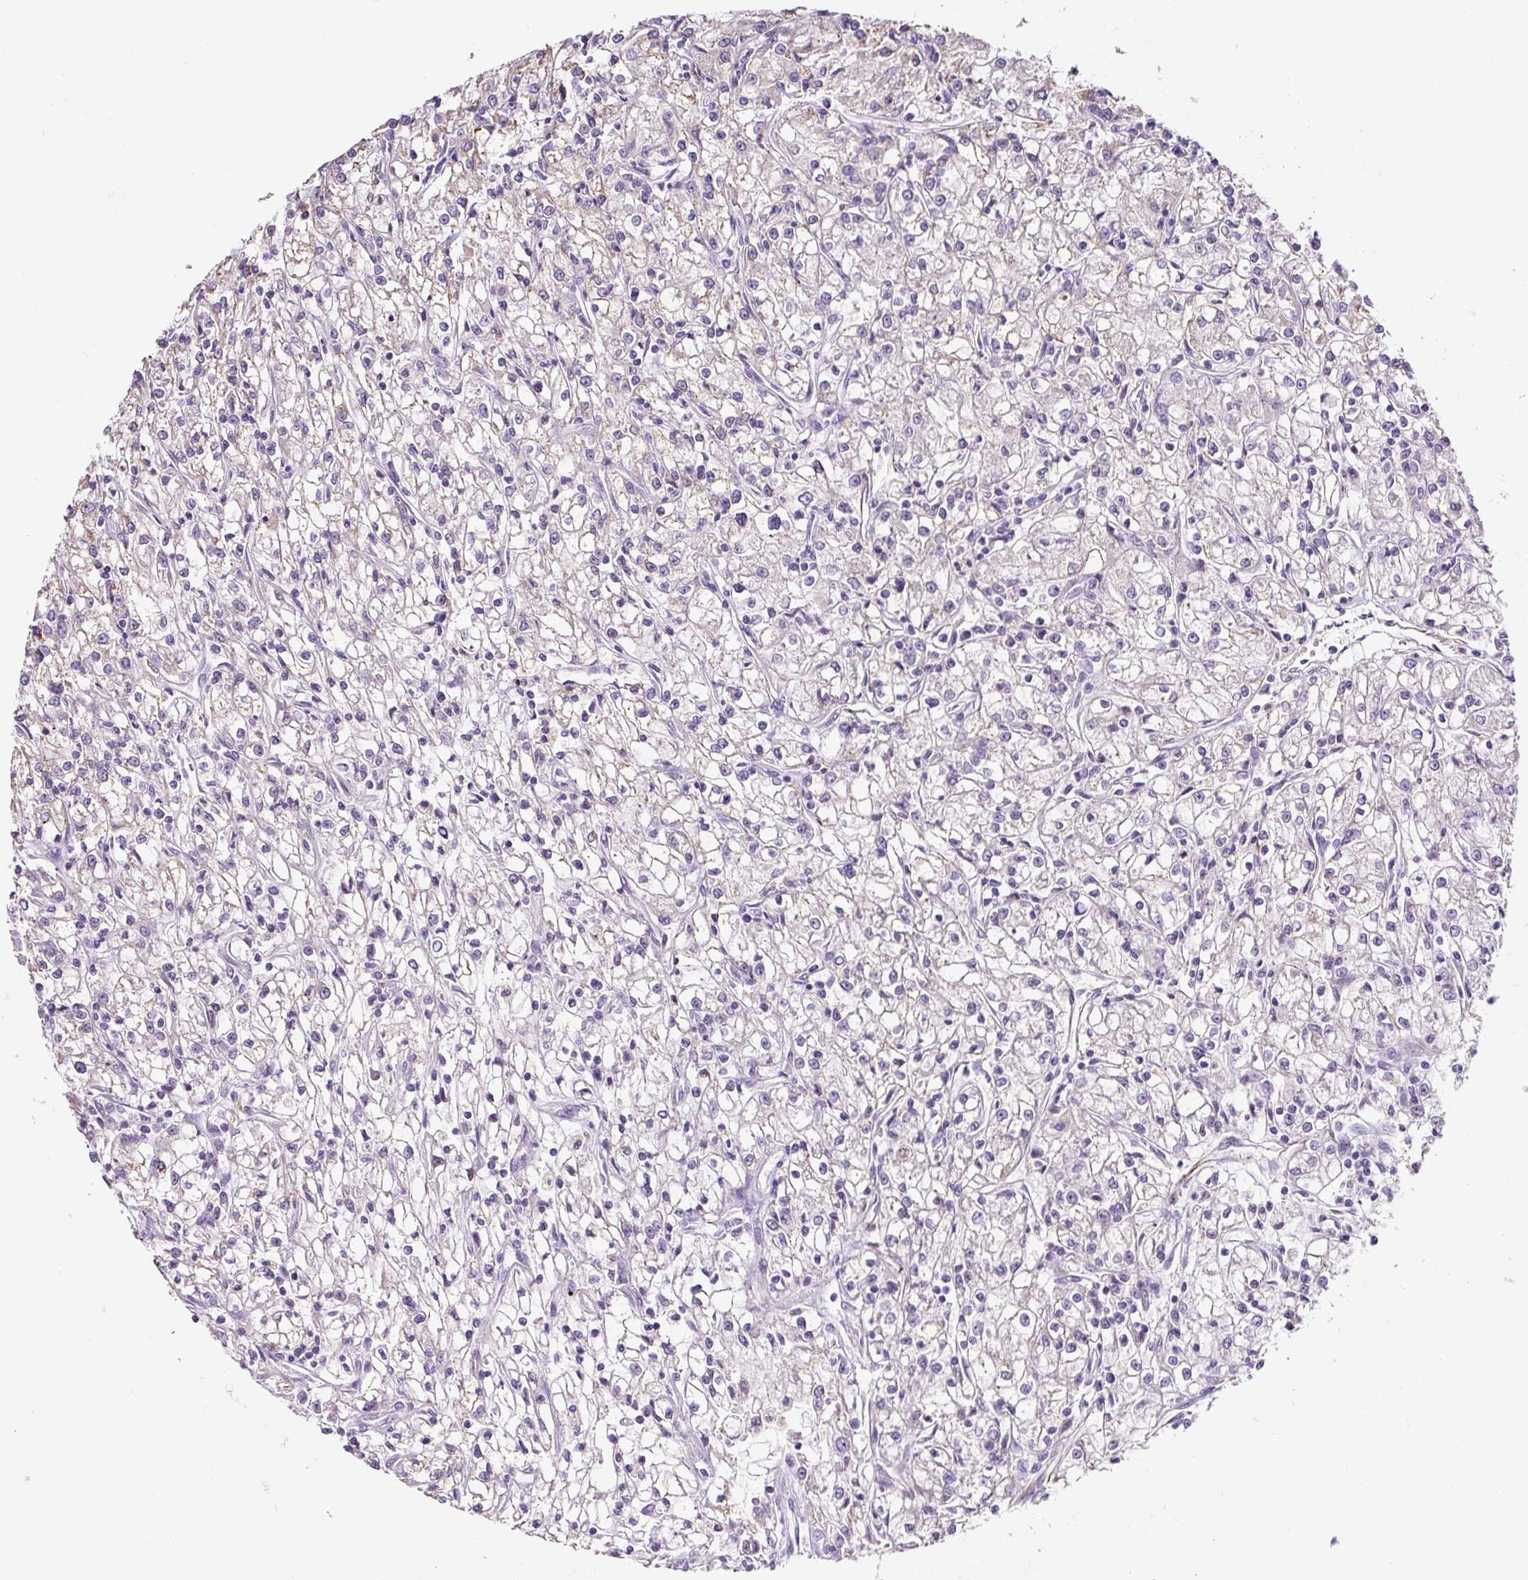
{"staining": {"intensity": "negative", "quantity": "none", "location": "none"}, "tissue": "renal cancer", "cell_type": "Tumor cells", "image_type": "cancer", "snomed": [{"axis": "morphology", "description": "Adenocarcinoma, NOS"}, {"axis": "topography", "description": "Kidney"}], "caption": "Human renal cancer stained for a protein using immunohistochemistry displays no expression in tumor cells.", "gene": "HPS4", "patient": {"sex": "female", "age": 59}}